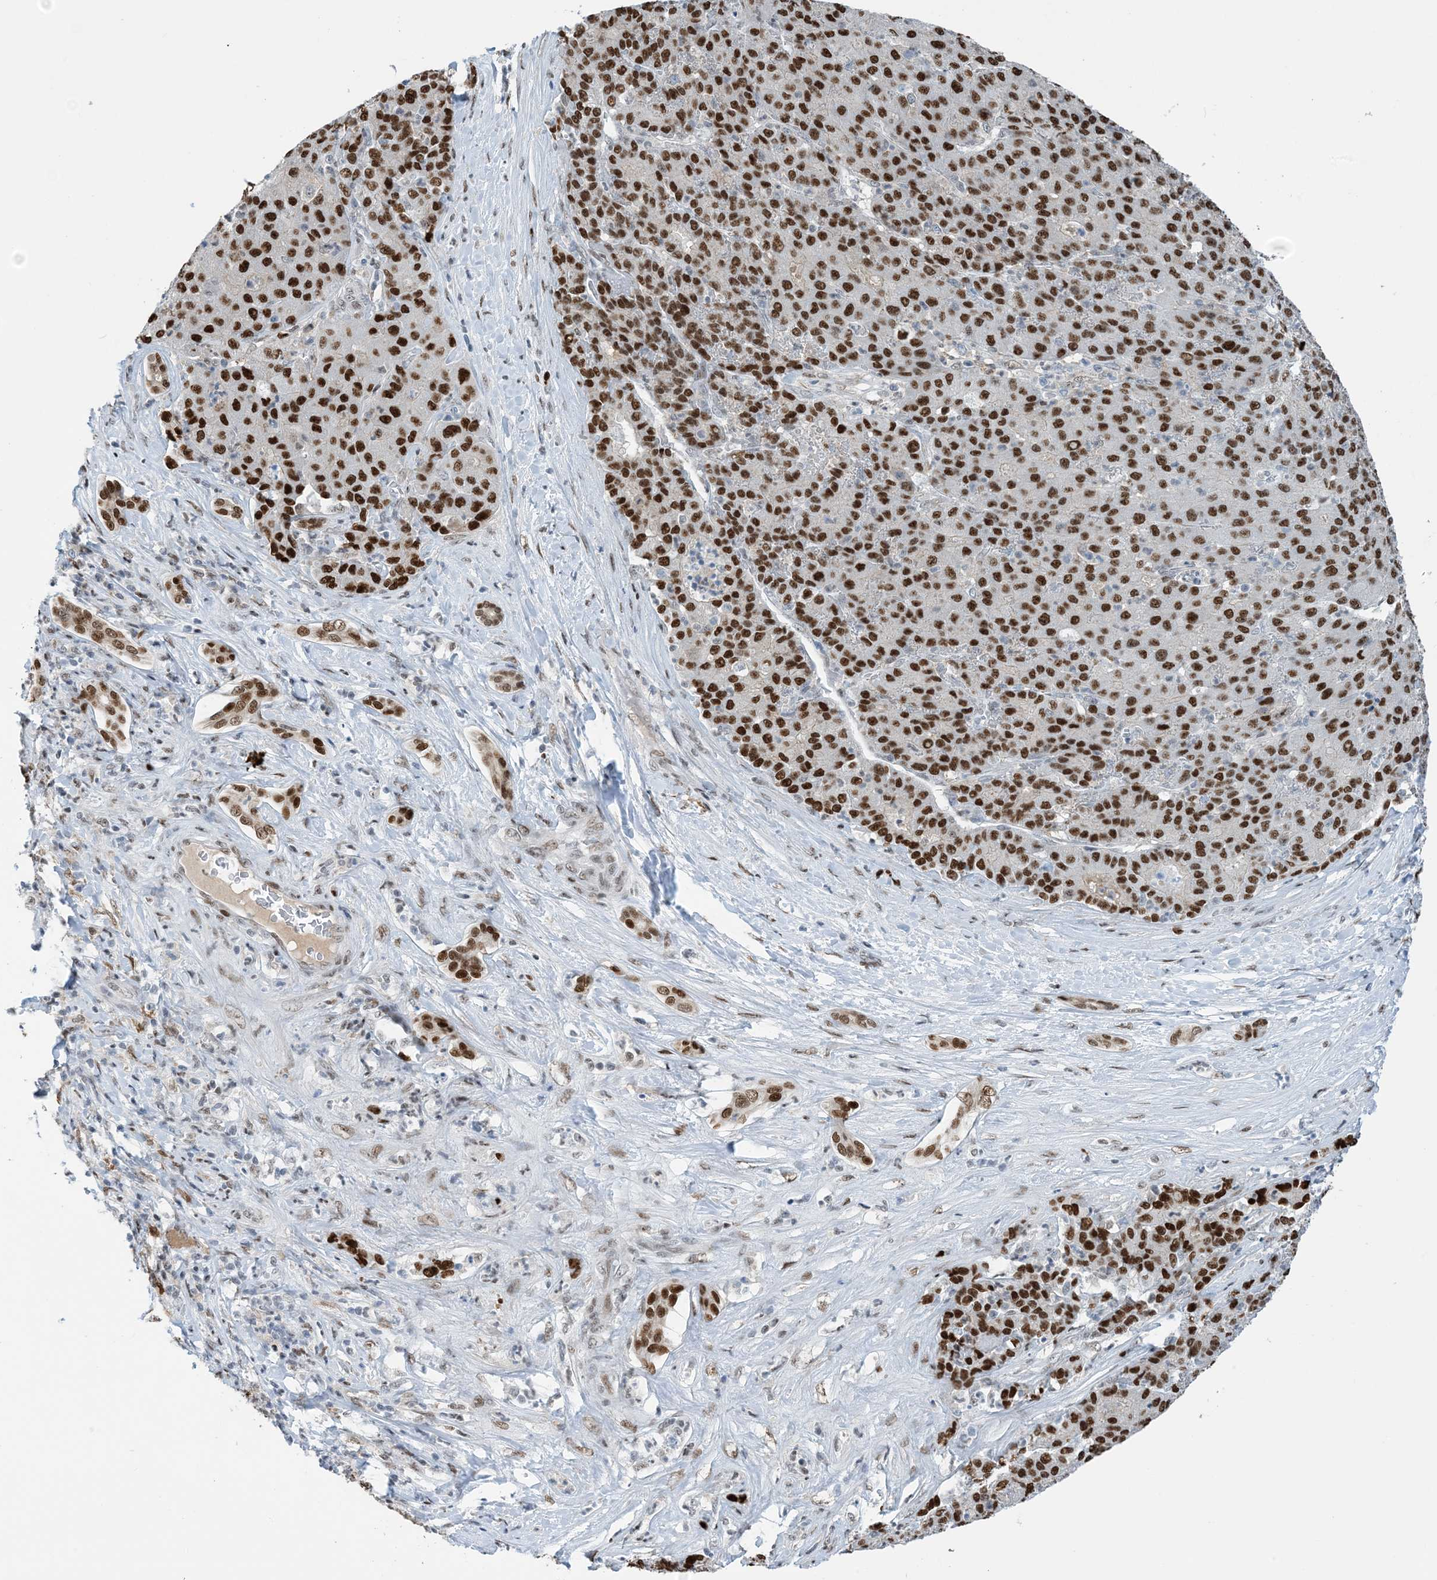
{"staining": {"intensity": "strong", "quantity": ">75%", "location": "nuclear"}, "tissue": "liver cancer", "cell_type": "Tumor cells", "image_type": "cancer", "snomed": [{"axis": "morphology", "description": "Carcinoma, Hepatocellular, NOS"}, {"axis": "topography", "description": "Liver"}], "caption": "Immunohistochemical staining of liver cancer displays high levels of strong nuclear expression in approximately >75% of tumor cells.", "gene": "HEMK1", "patient": {"sex": "male", "age": 65}}